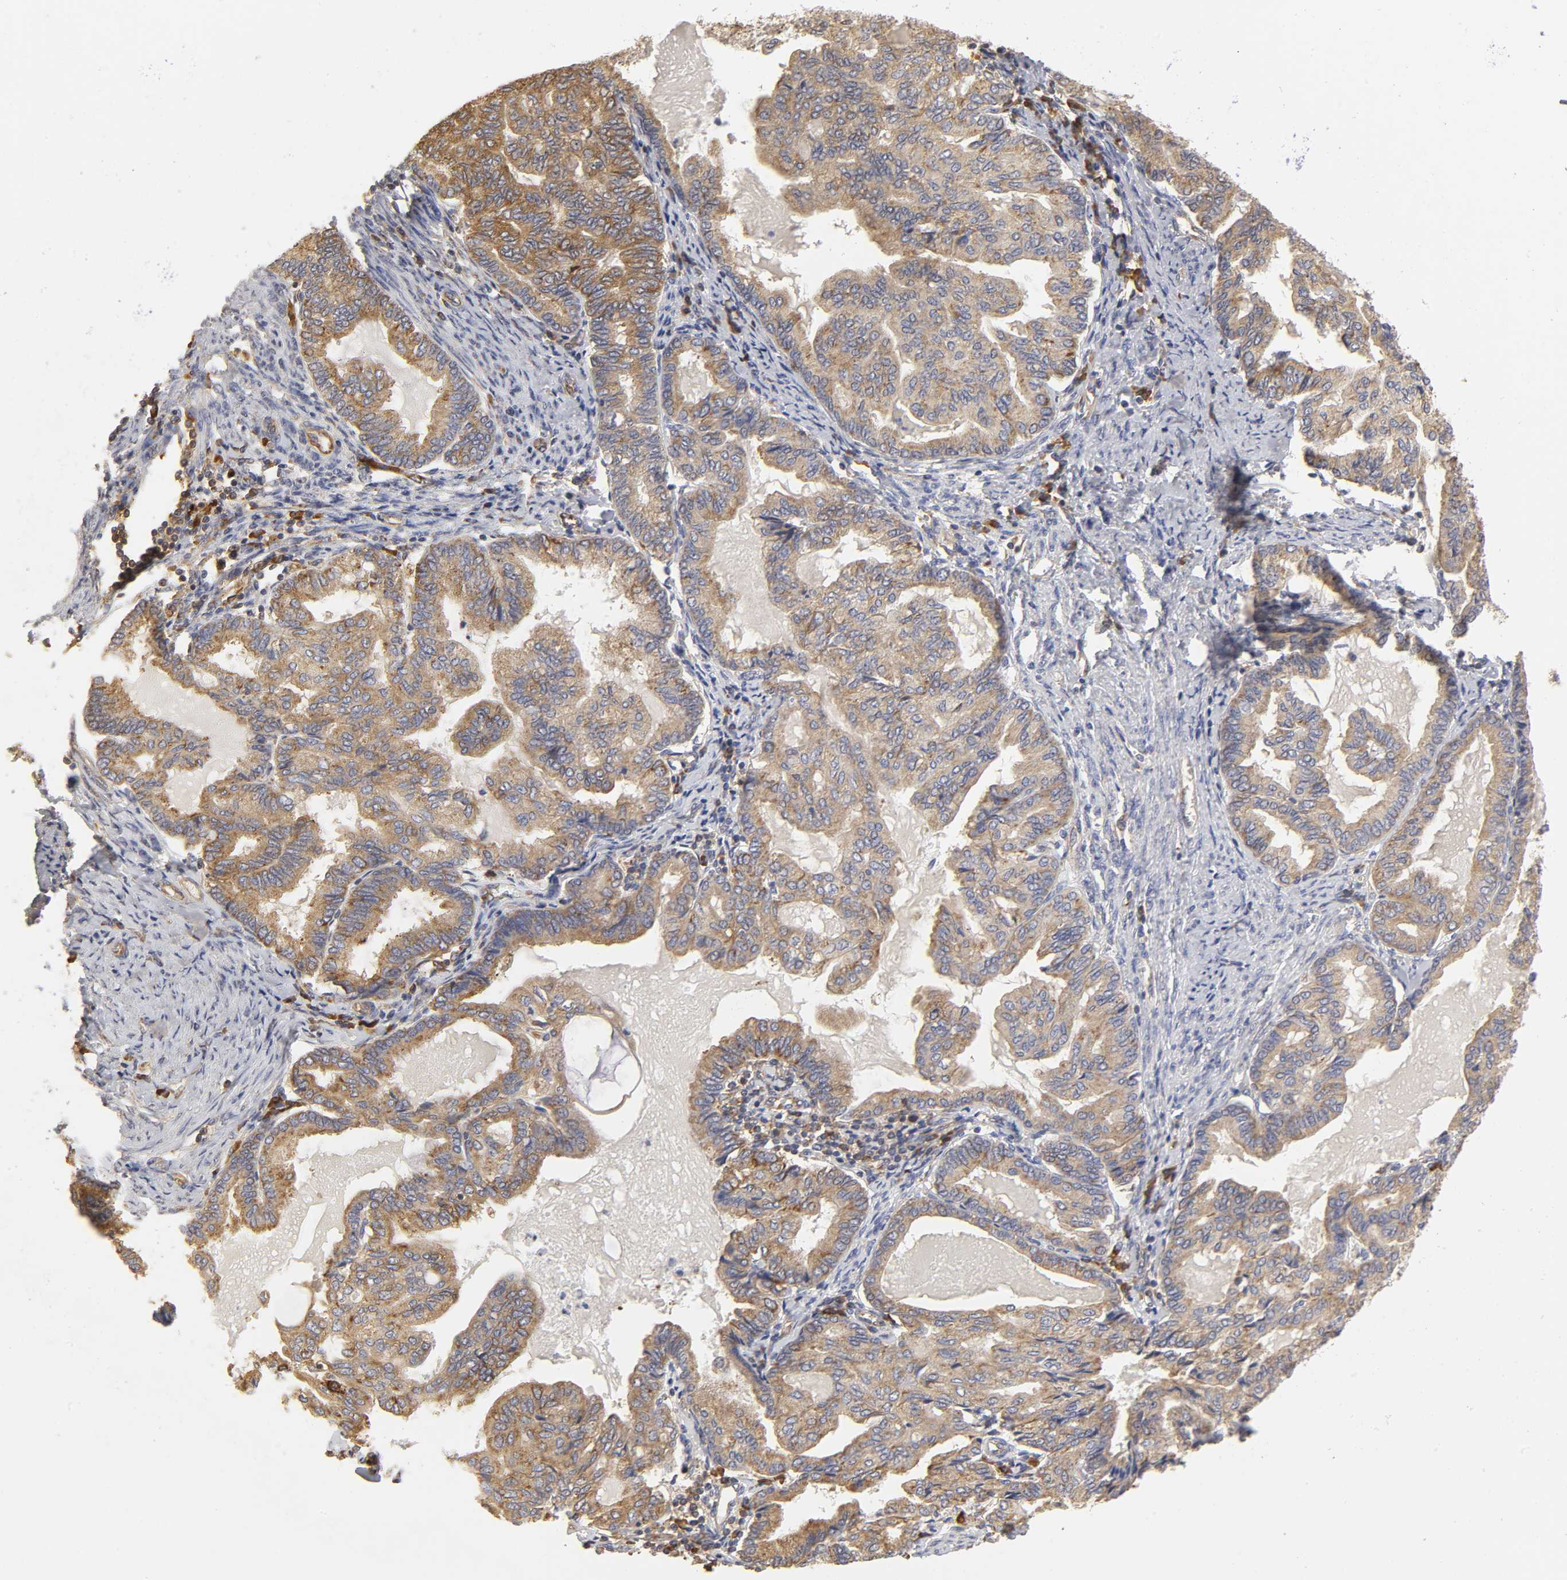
{"staining": {"intensity": "moderate", "quantity": ">75%", "location": "cytoplasmic/membranous"}, "tissue": "endometrial cancer", "cell_type": "Tumor cells", "image_type": "cancer", "snomed": [{"axis": "morphology", "description": "Adenocarcinoma, NOS"}, {"axis": "topography", "description": "Endometrium"}], "caption": "An IHC image of tumor tissue is shown. Protein staining in brown labels moderate cytoplasmic/membranous positivity in endometrial cancer within tumor cells. (Brightfield microscopy of DAB IHC at high magnification).", "gene": "RPL14", "patient": {"sex": "female", "age": 86}}